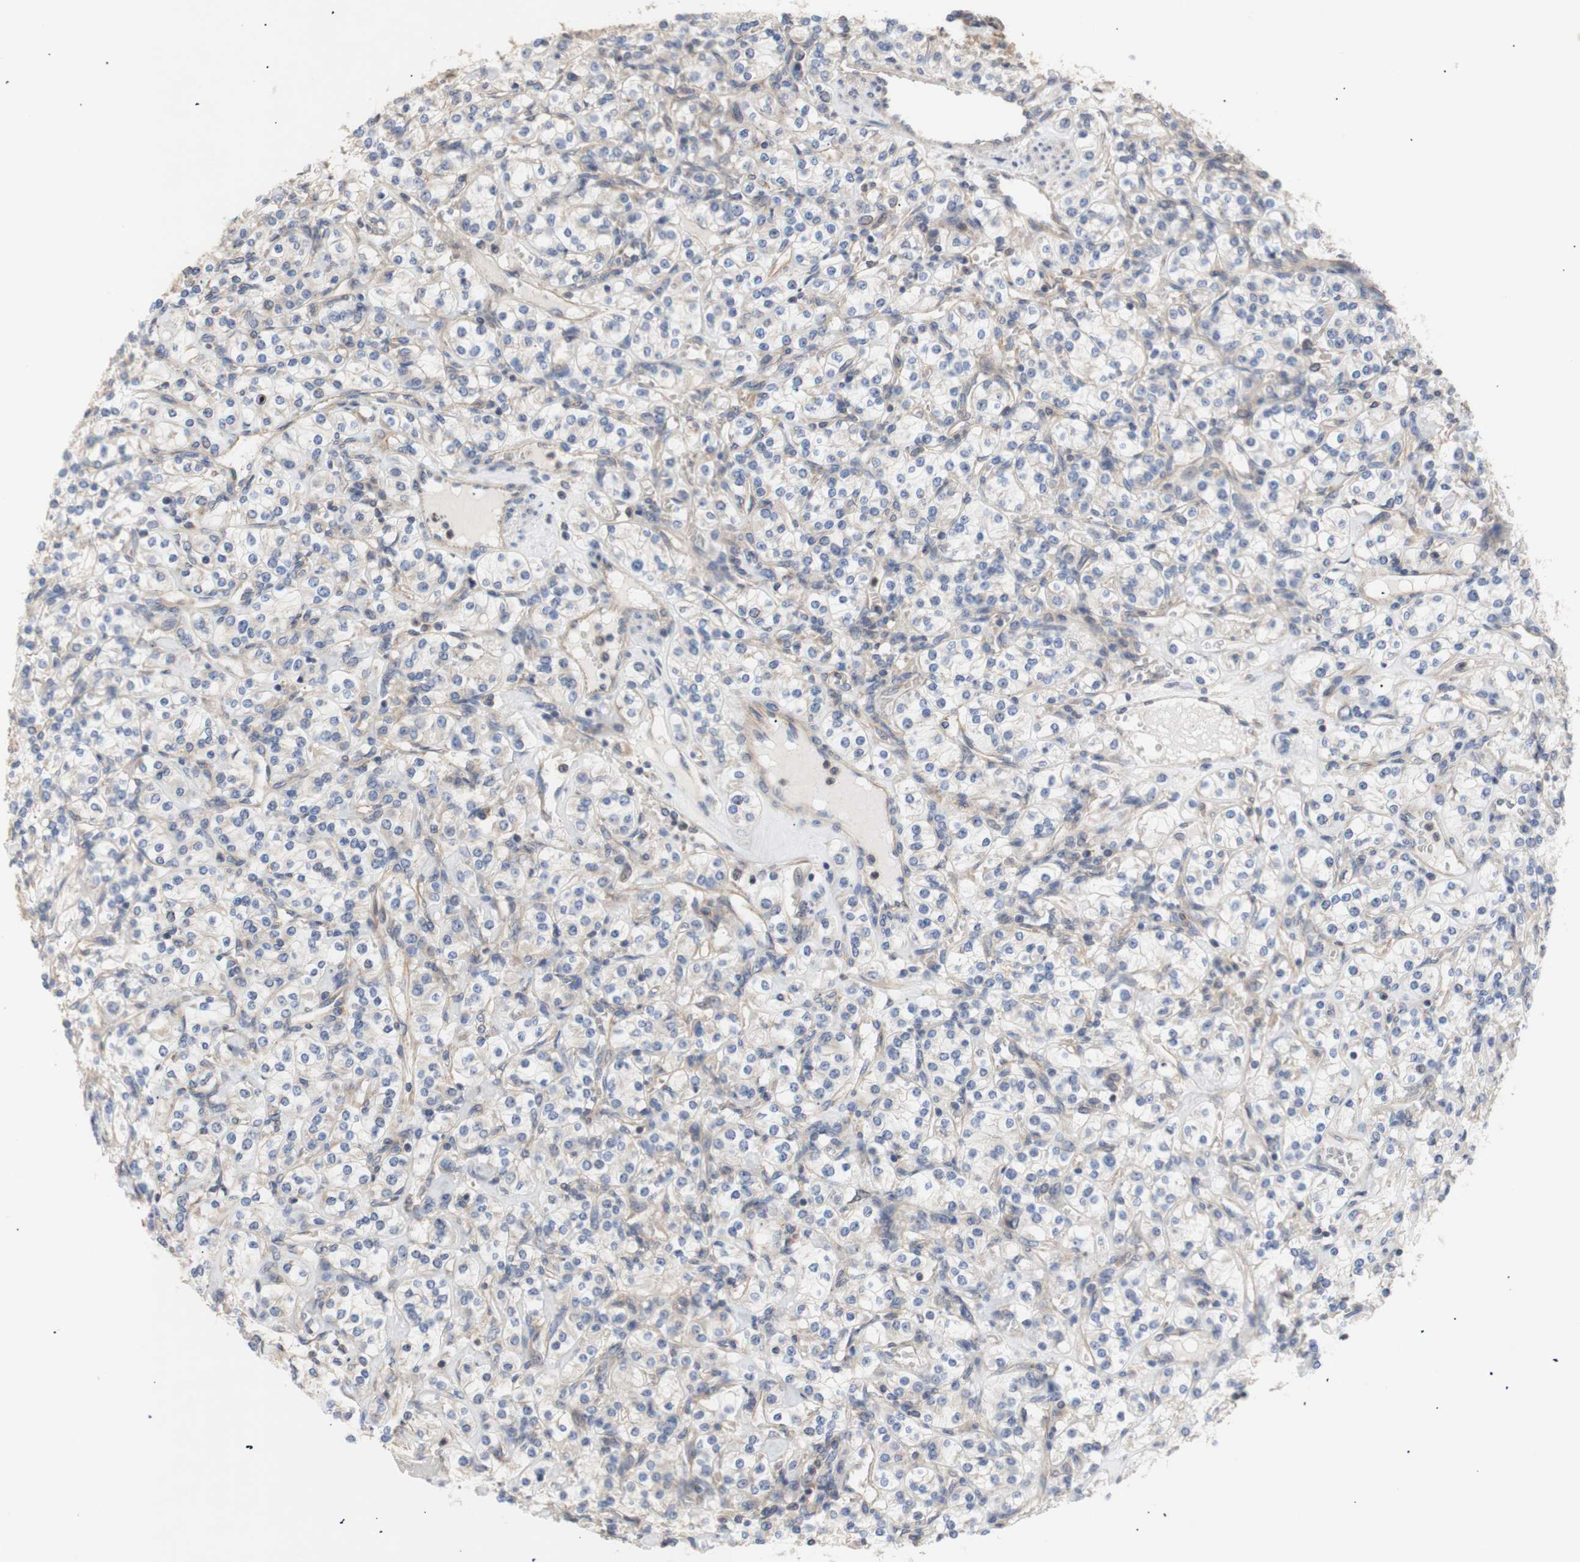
{"staining": {"intensity": "negative", "quantity": "none", "location": "none"}, "tissue": "renal cancer", "cell_type": "Tumor cells", "image_type": "cancer", "snomed": [{"axis": "morphology", "description": "Adenocarcinoma, NOS"}, {"axis": "topography", "description": "Kidney"}], "caption": "High magnification brightfield microscopy of renal cancer (adenocarcinoma) stained with DAB (brown) and counterstained with hematoxylin (blue): tumor cells show no significant positivity.", "gene": "IKBKG", "patient": {"sex": "male", "age": 77}}